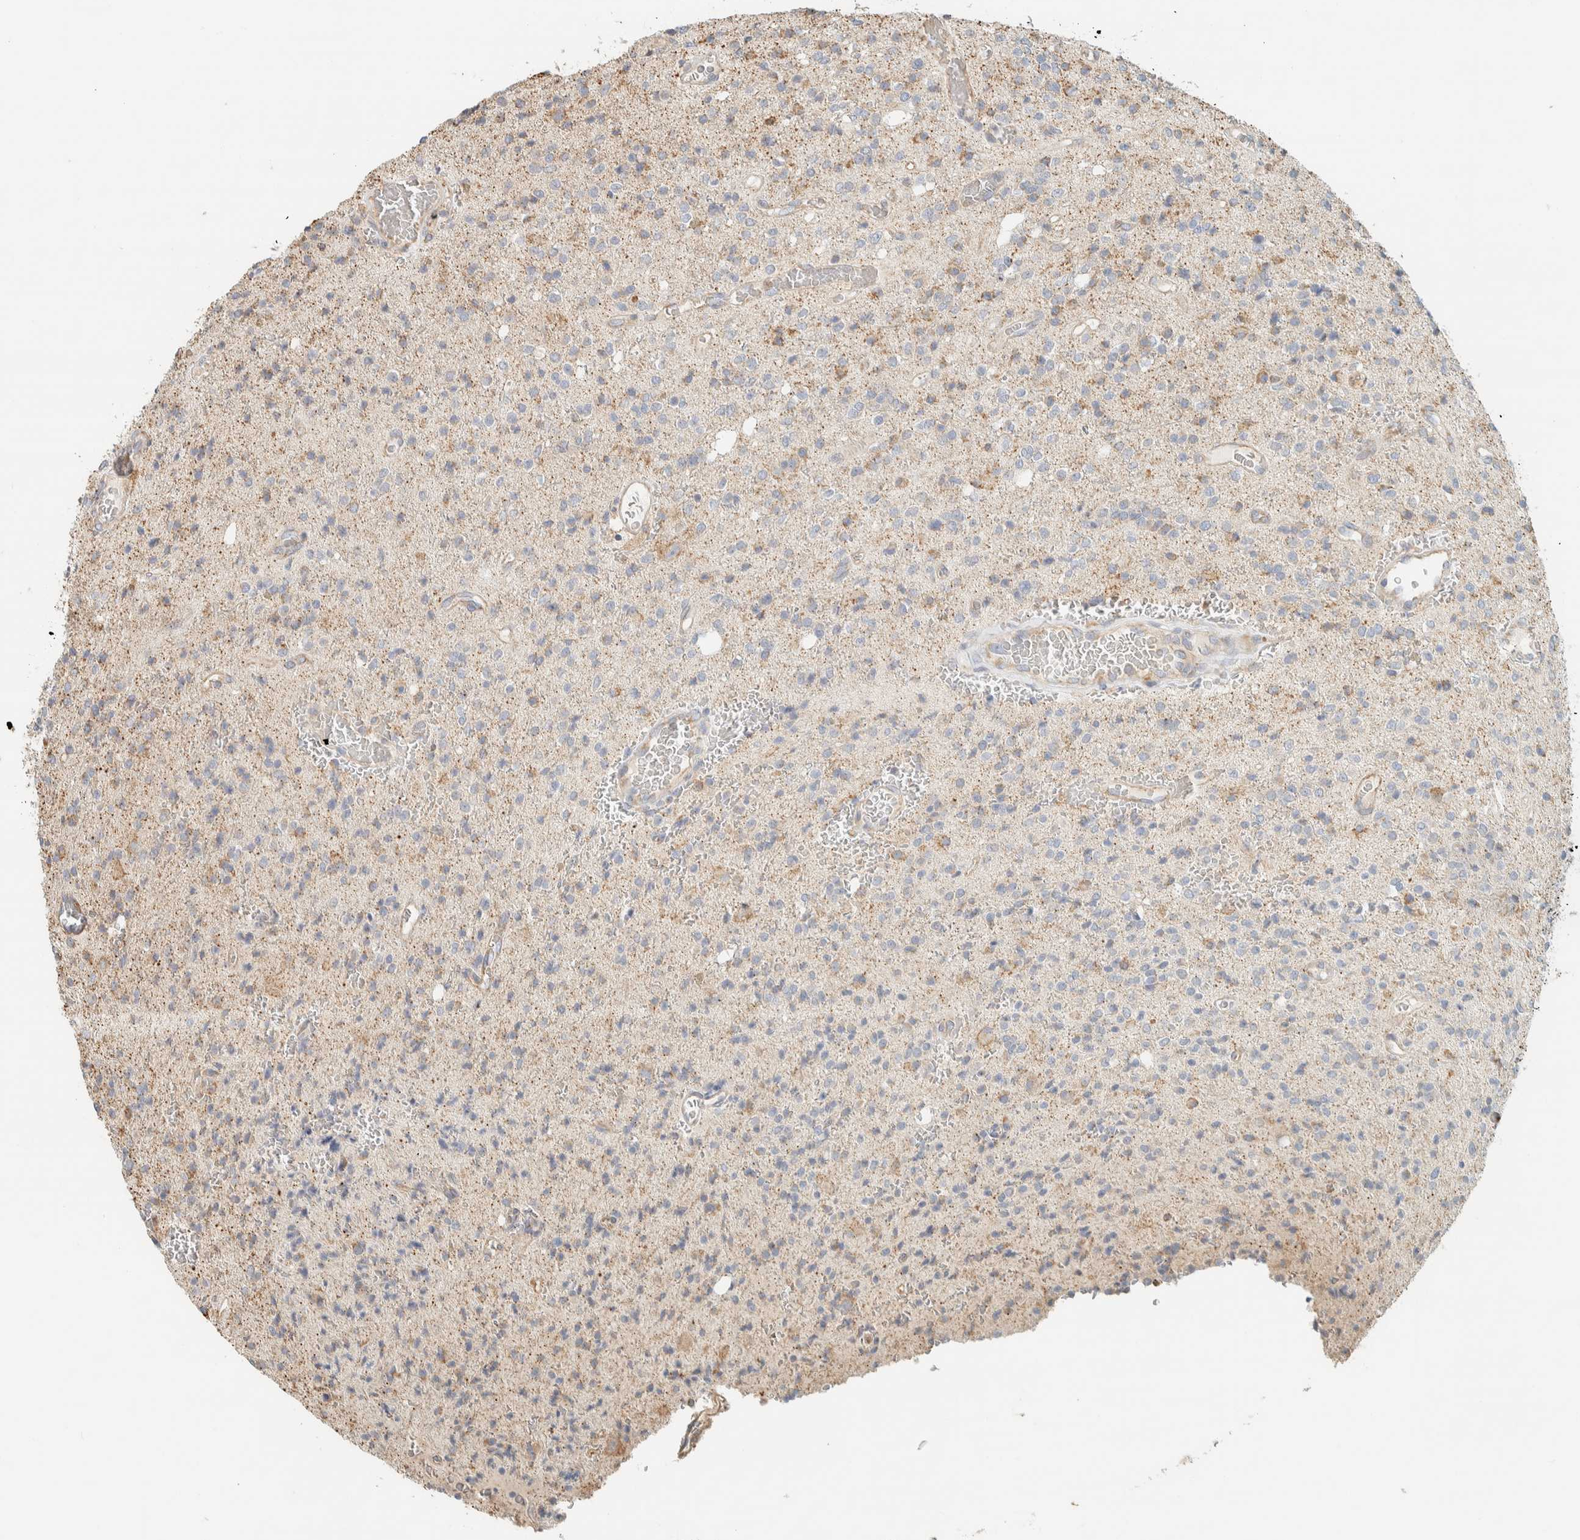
{"staining": {"intensity": "weak", "quantity": "<25%", "location": "cytoplasmic/membranous"}, "tissue": "glioma", "cell_type": "Tumor cells", "image_type": "cancer", "snomed": [{"axis": "morphology", "description": "Glioma, malignant, High grade"}, {"axis": "topography", "description": "Brain"}], "caption": "Immunohistochemical staining of human high-grade glioma (malignant) demonstrates no significant positivity in tumor cells. (Stains: DAB (3,3'-diaminobenzidine) immunohistochemistry (IHC) with hematoxylin counter stain, Microscopy: brightfield microscopy at high magnification).", "gene": "RAB11FIP1", "patient": {"sex": "male", "age": 34}}